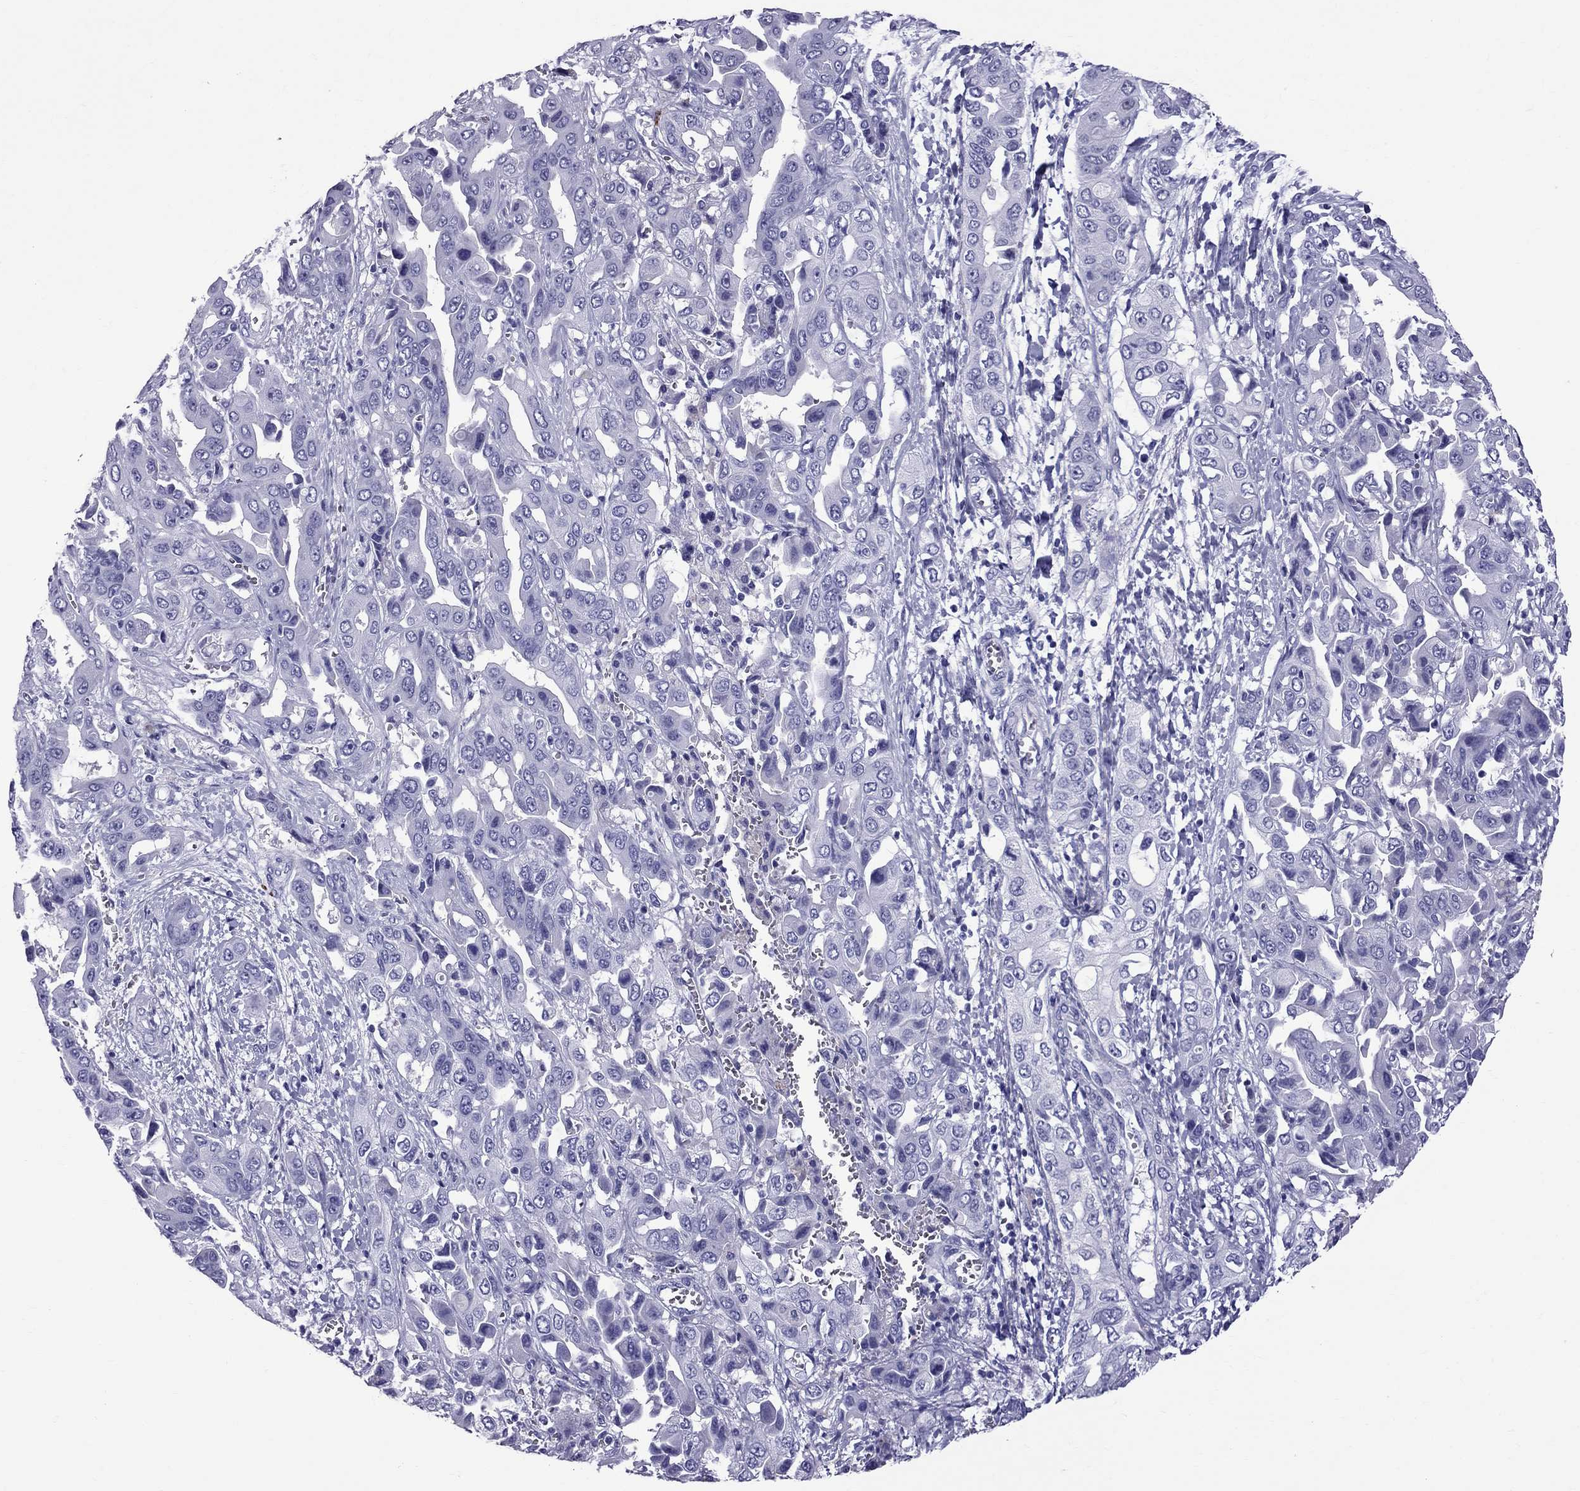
{"staining": {"intensity": "negative", "quantity": "none", "location": "none"}, "tissue": "liver cancer", "cell_type": "Tumor cells", "image_type": "cancer", "snomed": [{"axis": "morphology", "description": "Cholangiocarcinoma"}, {"axis": "topography", "description": "Liver"}], "caption": "This is an IHC micrograph of liver cancer (cholangiocarcinoma). There is no staining in tumor cells.", "gene": "SCART1", "patient": {"sex": "female", "age": 52}}